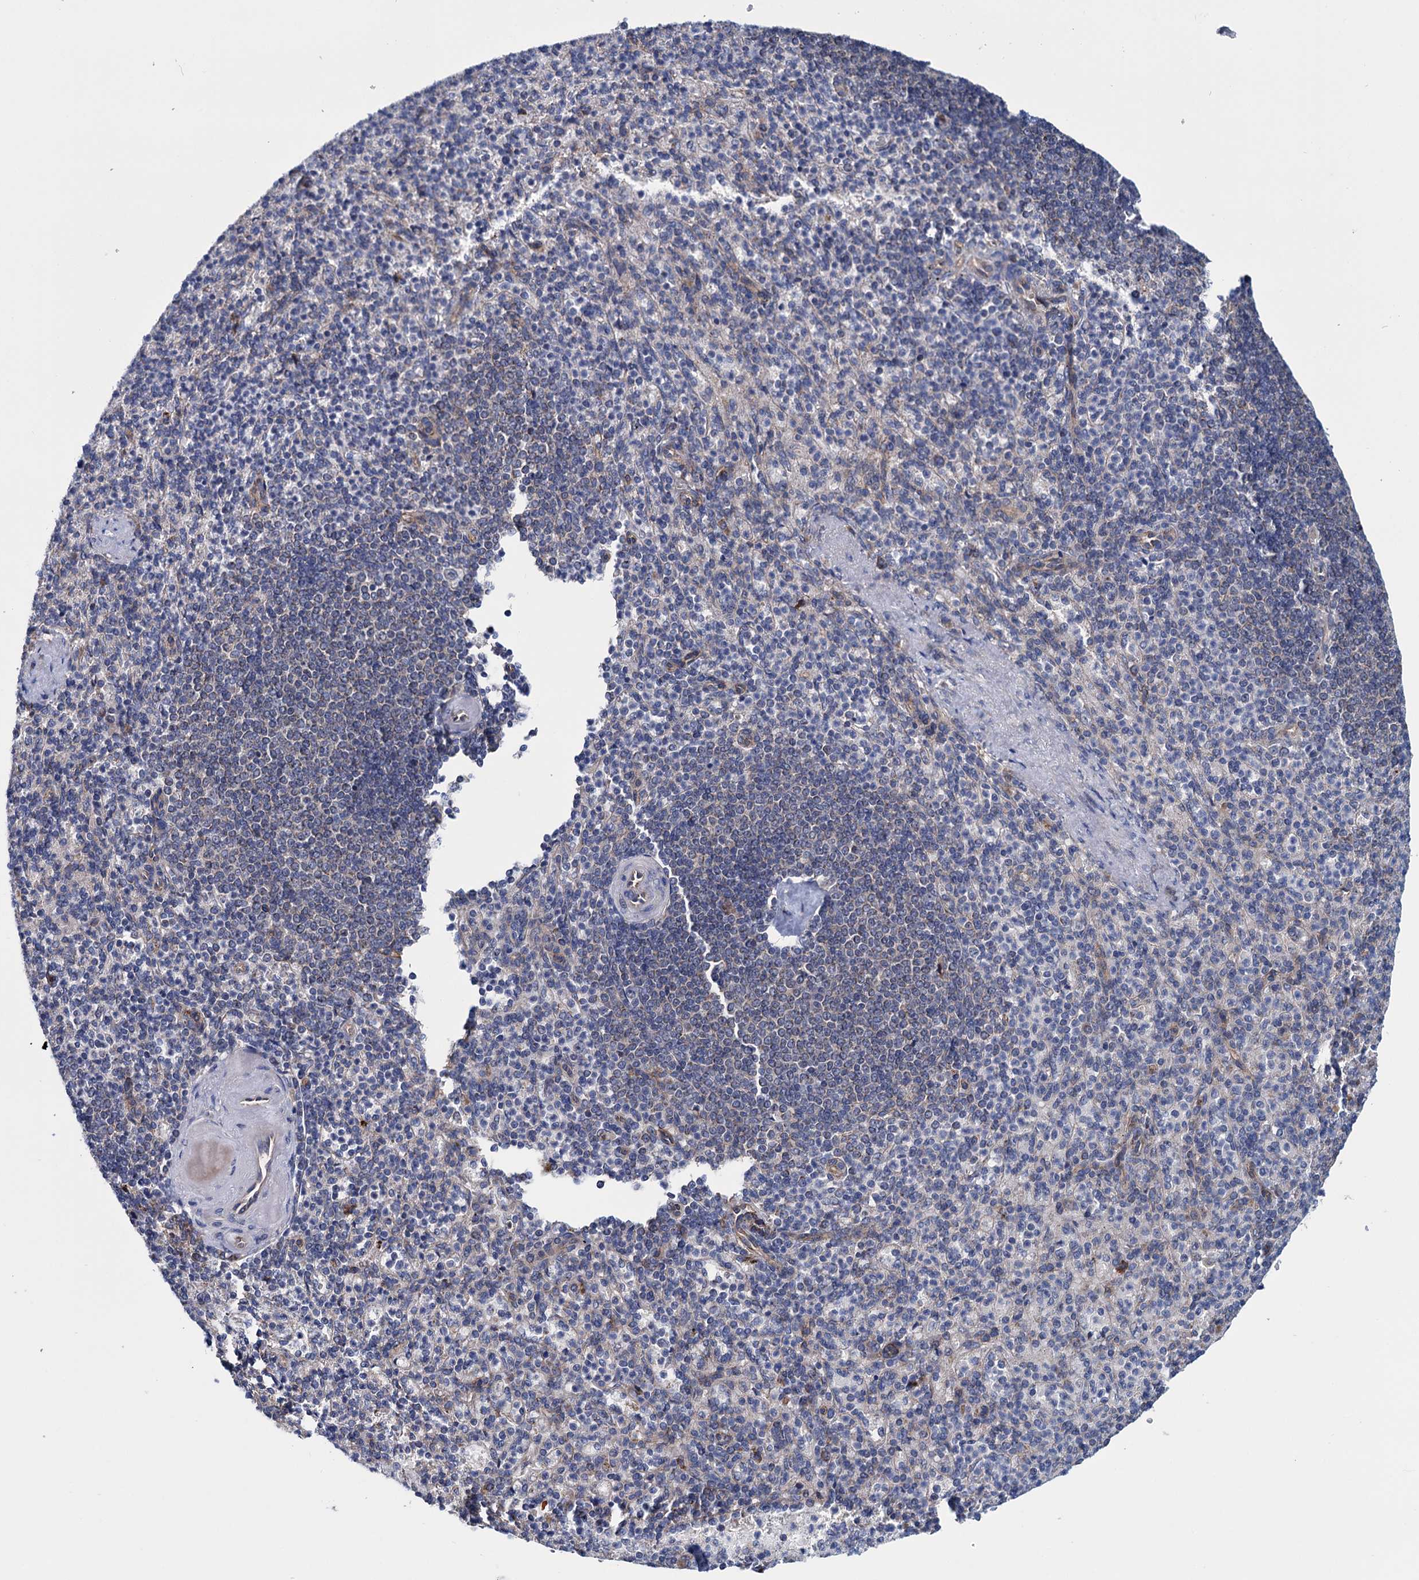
{"staining": {"intensity": "weak", "quantity": "<25%", "location": "cytoplasmic/membranous"}, "tissue": "spleen", "cell_type": "Cells in red pulp", "image_type": "normal", "snomed": [{"axis": "morphology", "description": "Normal tissue, NOS"}, {"axis": "topography", "description": "Spleen"}], "caption": "Immunohistochemical staining of unremarkable spleen displays no significant positivity in cells in red pulp. (DAB (3,3'-diaminobenzidine) immunohistochemistry visualized using brightfield microscopy, high magnification).", "gene": "EYA4", "patient": {"sex": "female", "age": 74}}